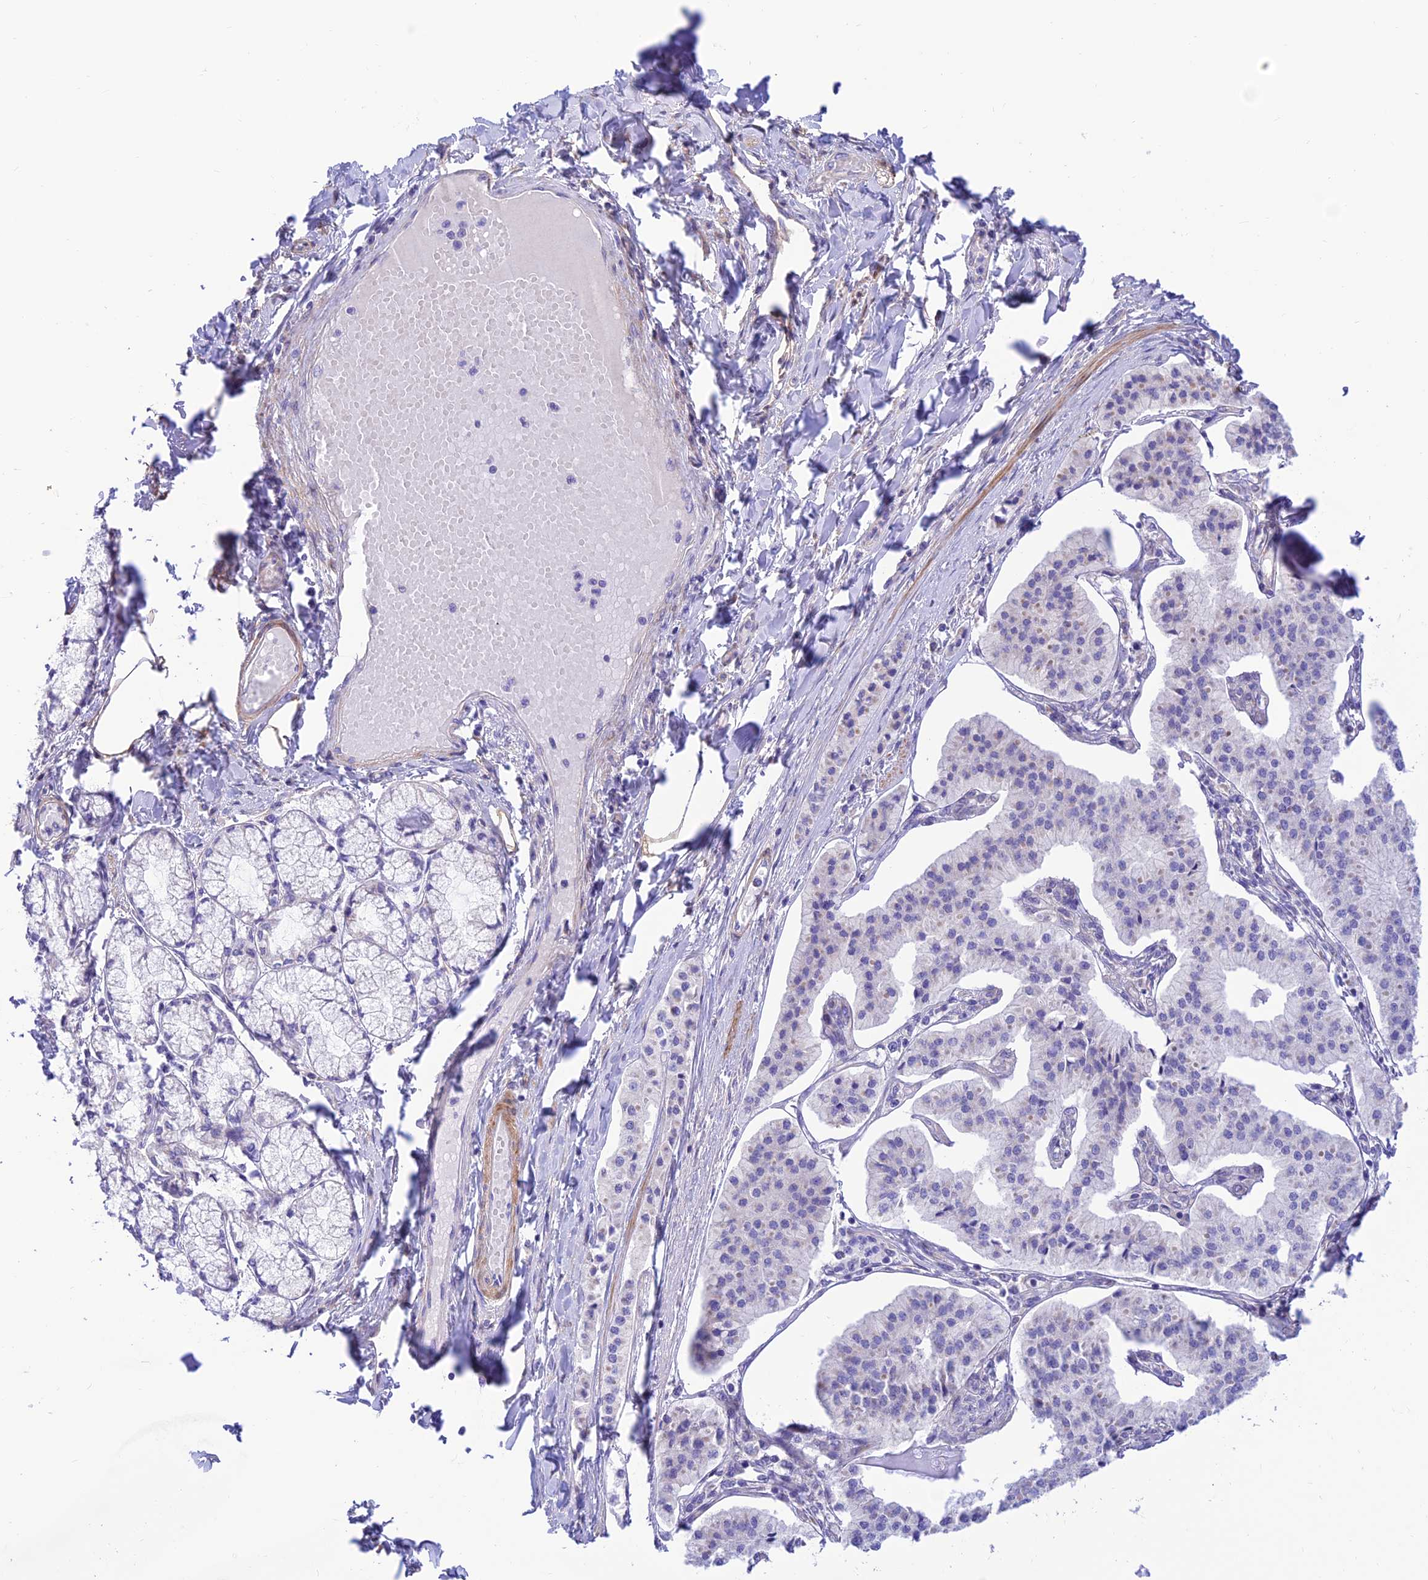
{"staining": {"intensity": "negative", "quantity": "none", "location": "none"}, "tissue": "pancreatic cancer", "cell_type": "Tumor cells", "image_type": "cancer", "snomed": [{"axis": "morphology", "description": "Adenocarcinoma, NOS"}, {"axis": "topography", "description": "Pancreas"}], "caption": "Tumor cells show no significant expression in pancreatic adenocarcinoma.", "gene": "FAM186B", "patient": {"sex": "female", "age": 50}}